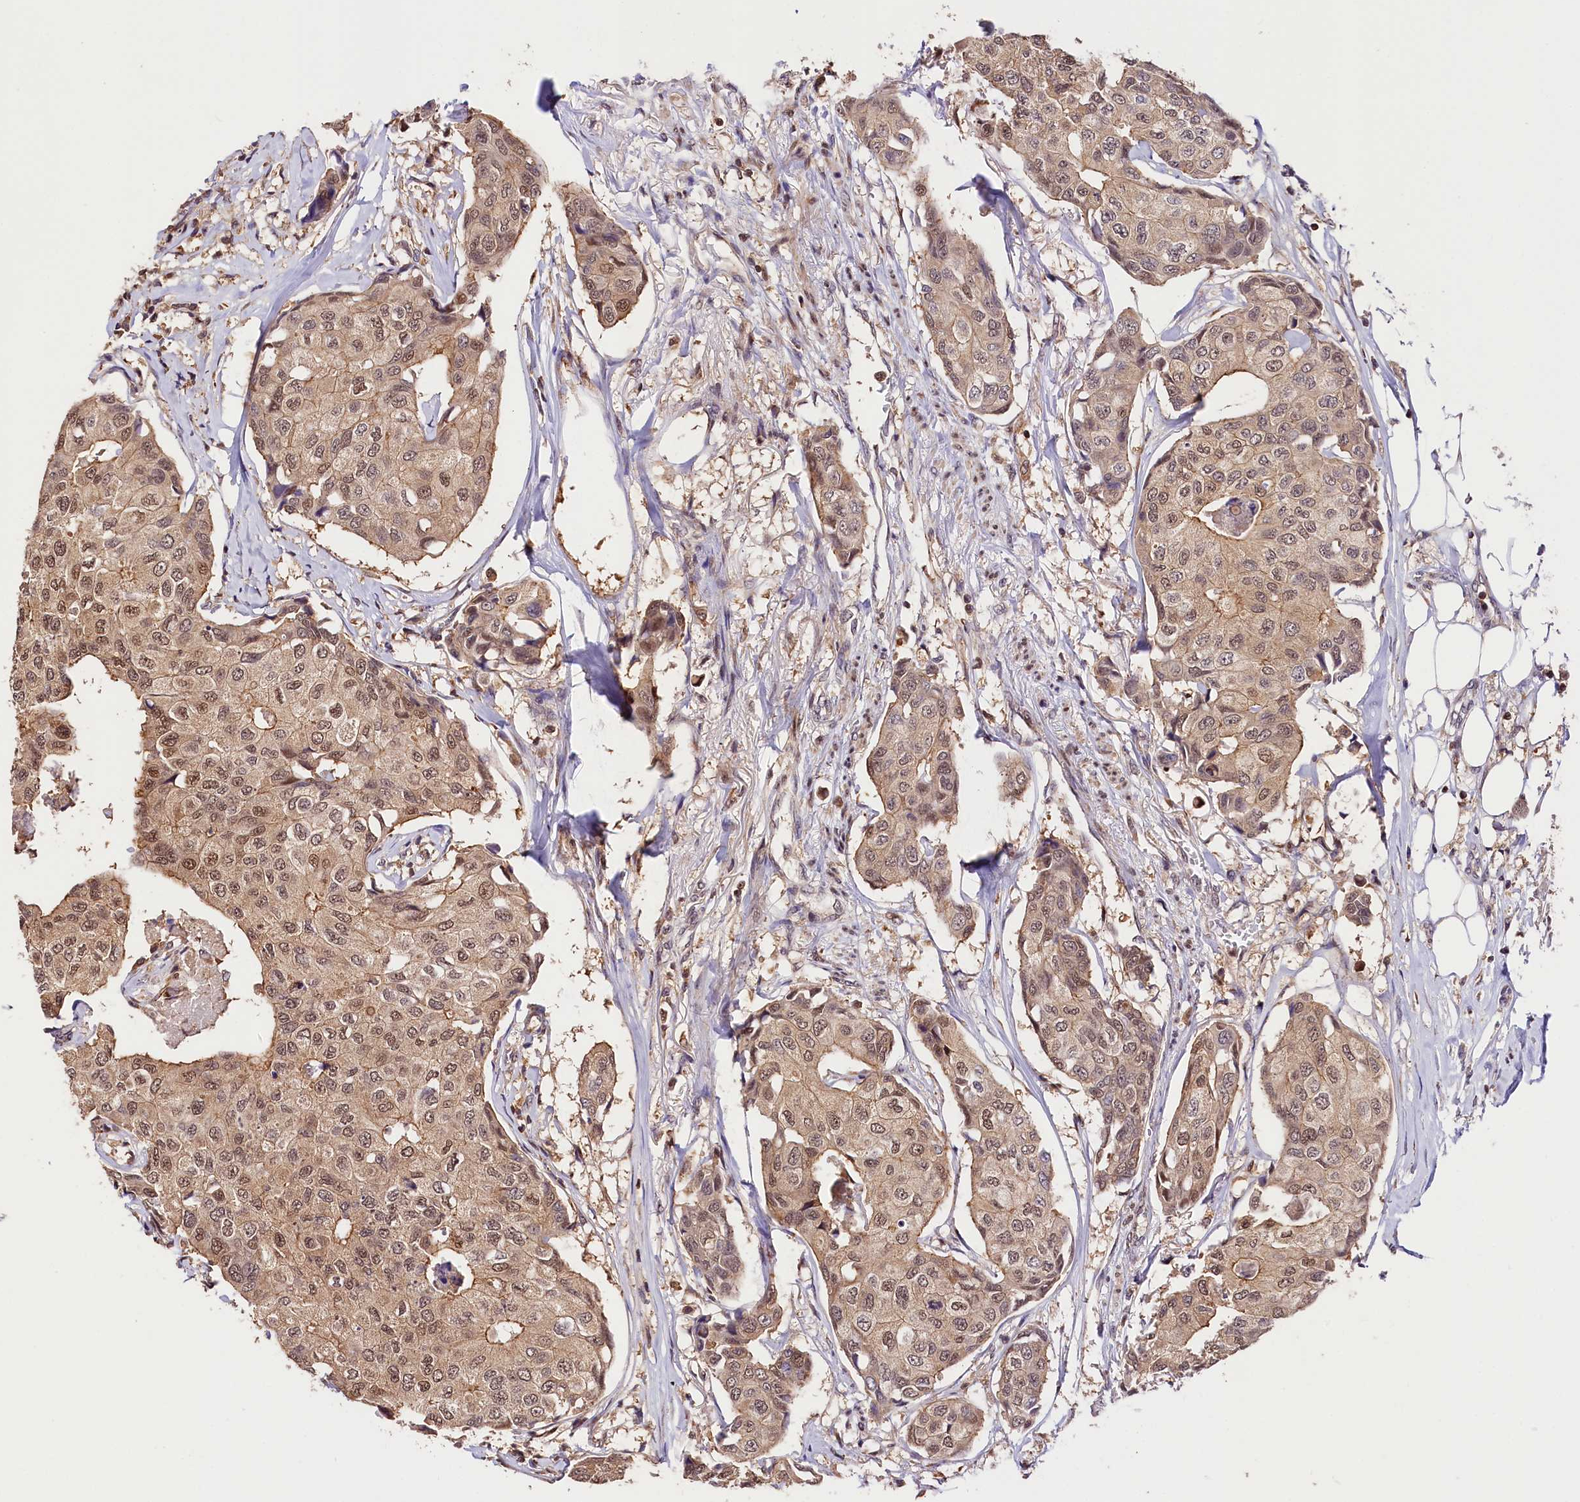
{"staining": {"intensity": "moderate", "quantity": ">75%", "location": "cytoplasmic/membranous,nuclear"}, "tissue": "breast cancer", "cell_type": "Tumor cells", "image_type": "cancer", "snomed": [{"axis": "morphology", "description": "Duct carcinoma"}, {"axis": "topography", "description": "Breast"}], "caption": "DAB (3,3'-diaminobenzidine) immunohistochemical staining of intraductal carcinoma (breast) exhibits moderate cytoplasmic/membranous and nuclear protein positivity in approximately >75% of tumor cells.", "gene": "CHORDC1", "patient": {"sex": "female", "age": 80}}